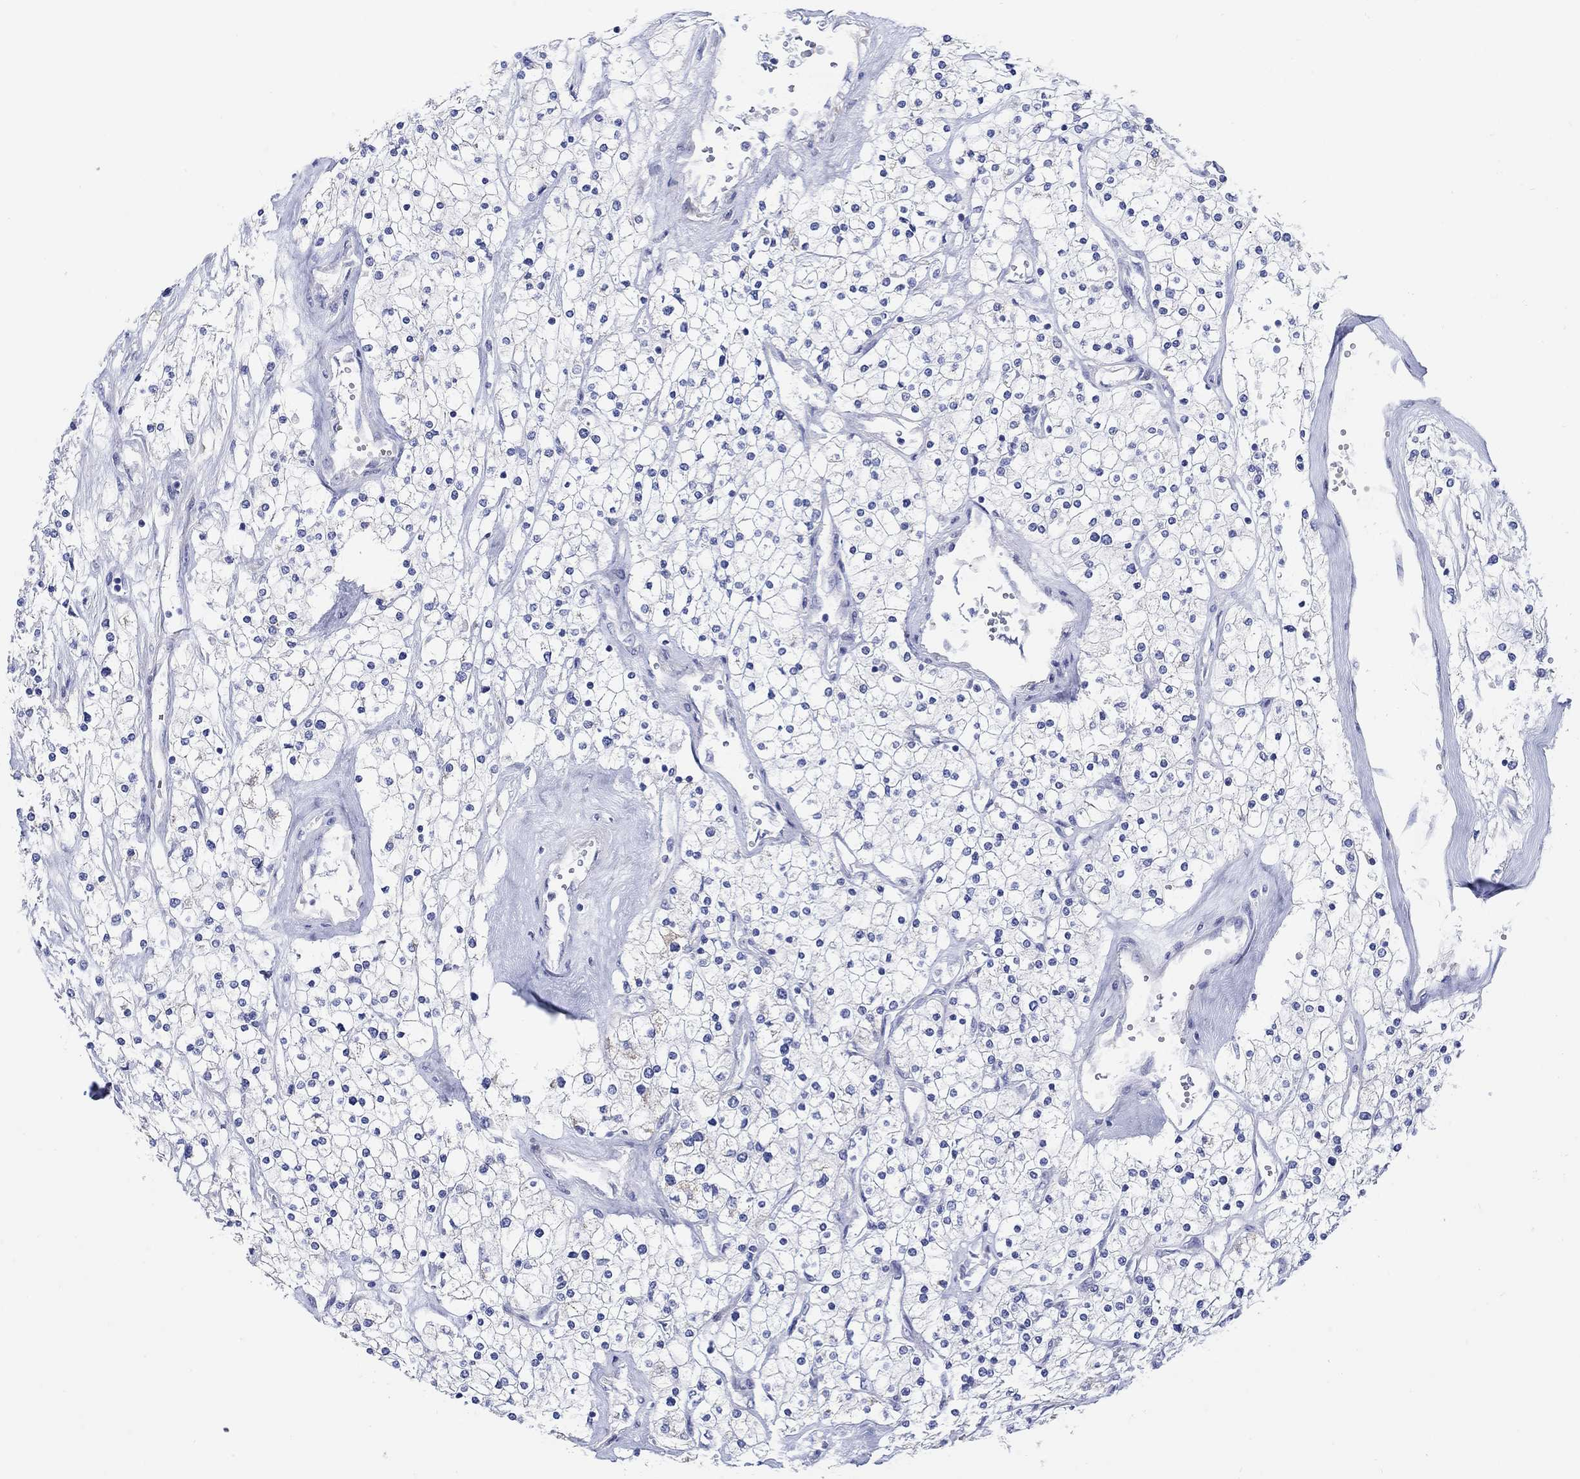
{"staining": {"intensity": "negative", "quantity": "none", "location": "none"}, "tissue": "renal cancer", "cell_type": "Tumor cells", "image_type": "cancer", "snomed": [{"axis": "morphology", "description": "Adenocarcinoma, NOS"}, {"axis": "topography", "description": "Kidney"}], "caption": "There is no significant expression in tumor cells of renal adenocarcinoma. The staining is performed using DAB brown chromogen with nuclei counter-stained in using hematoxylin.", "gene": "KRT222", "patient": {"sex": "male", "age": 80}}